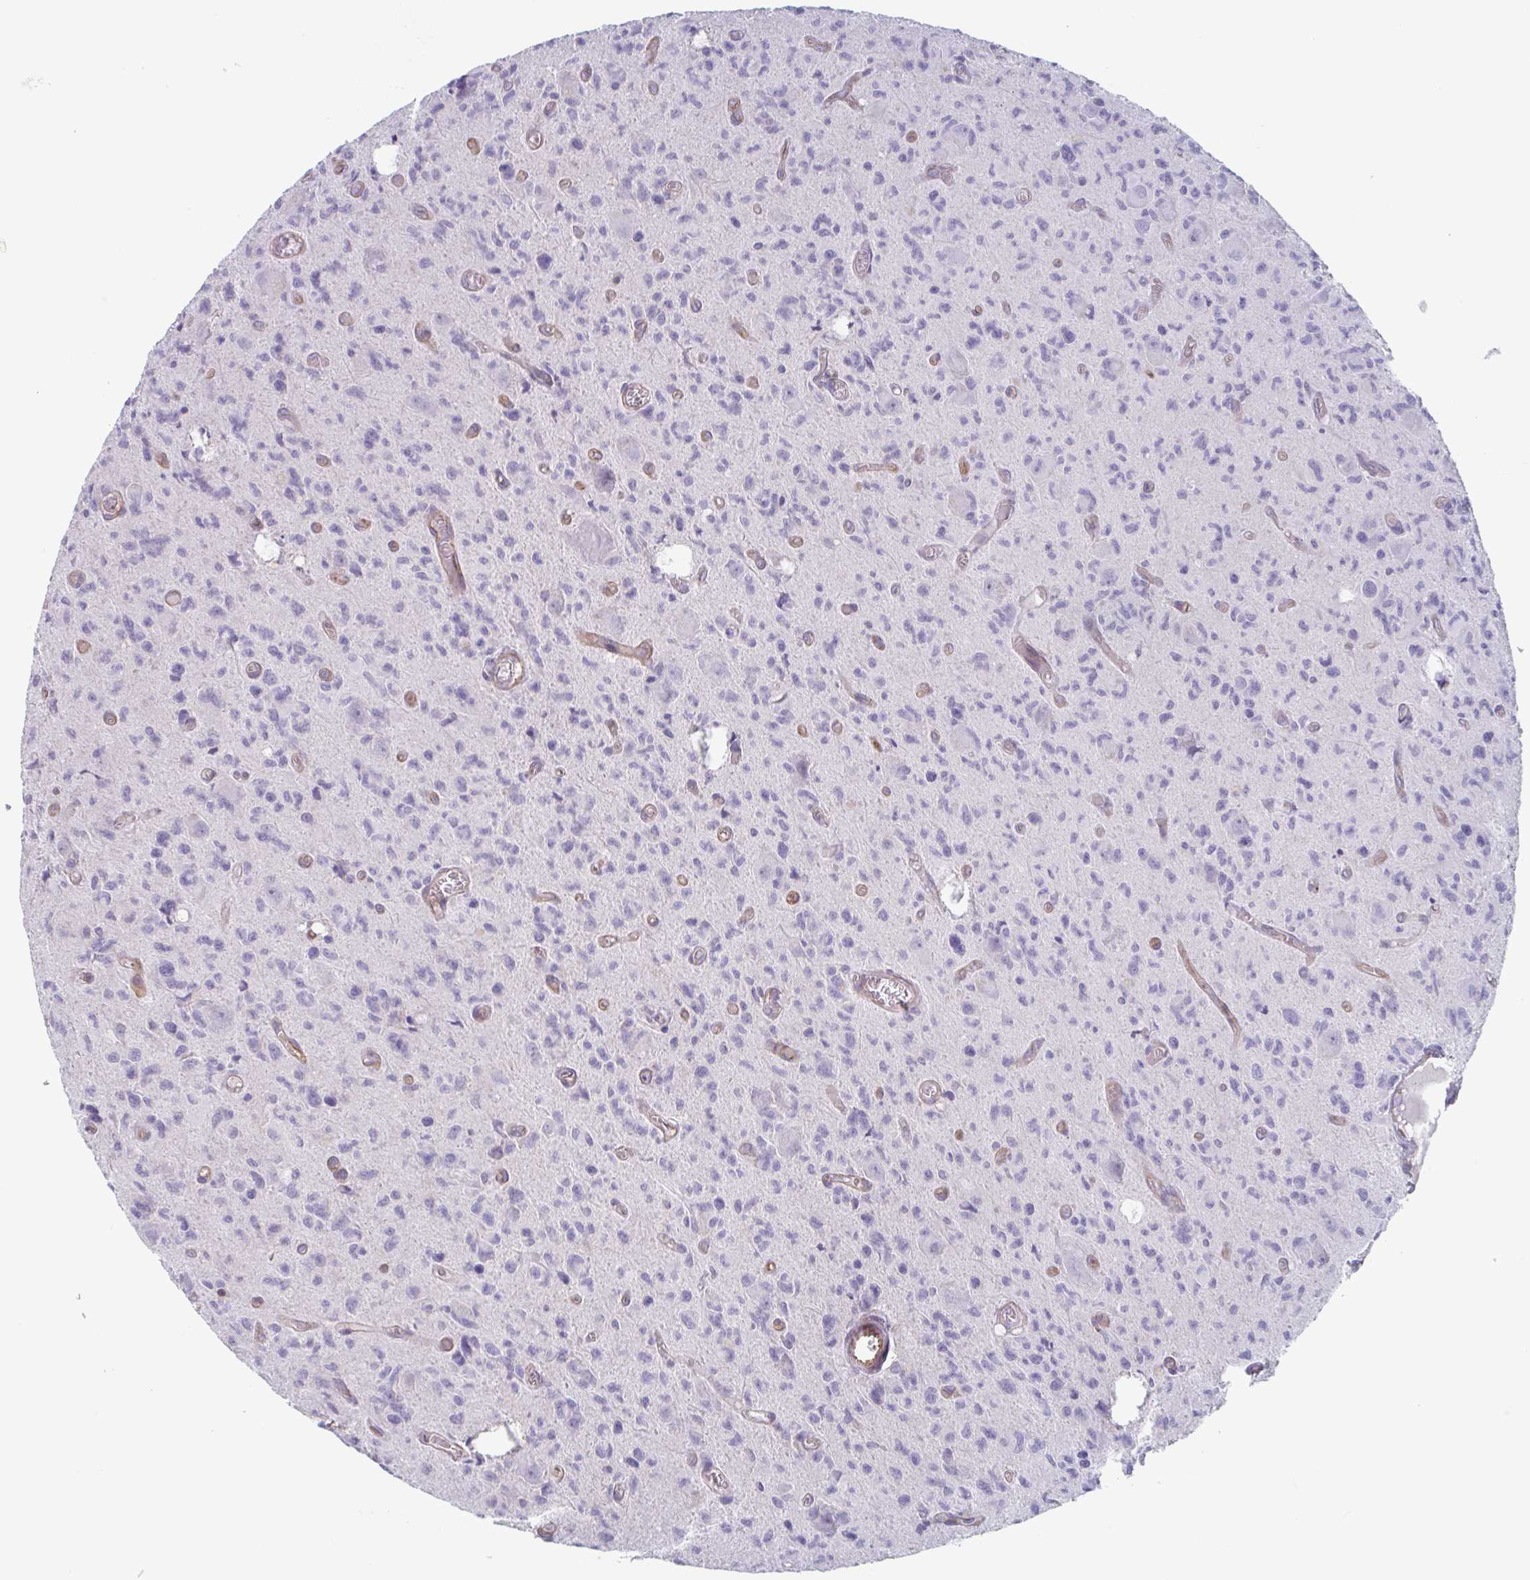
{"staining": {"intensity": "negative", "quantity": "none", "location": "none"}, "tissue": "glioma", "cell_type": "Tumor cells", "image_type": "cancer", "snomed": [{"axis": "morphology", "description": "Glioma, malignant, High grade"}, {"axis": "topography", "description": "Brain"}], "caption": "Immunohistochemistry (IHC) of glioma reveals no positivity in tumor cells.", "gene": "SHISA7", "patient": {"sex": "male", "age": 76}}